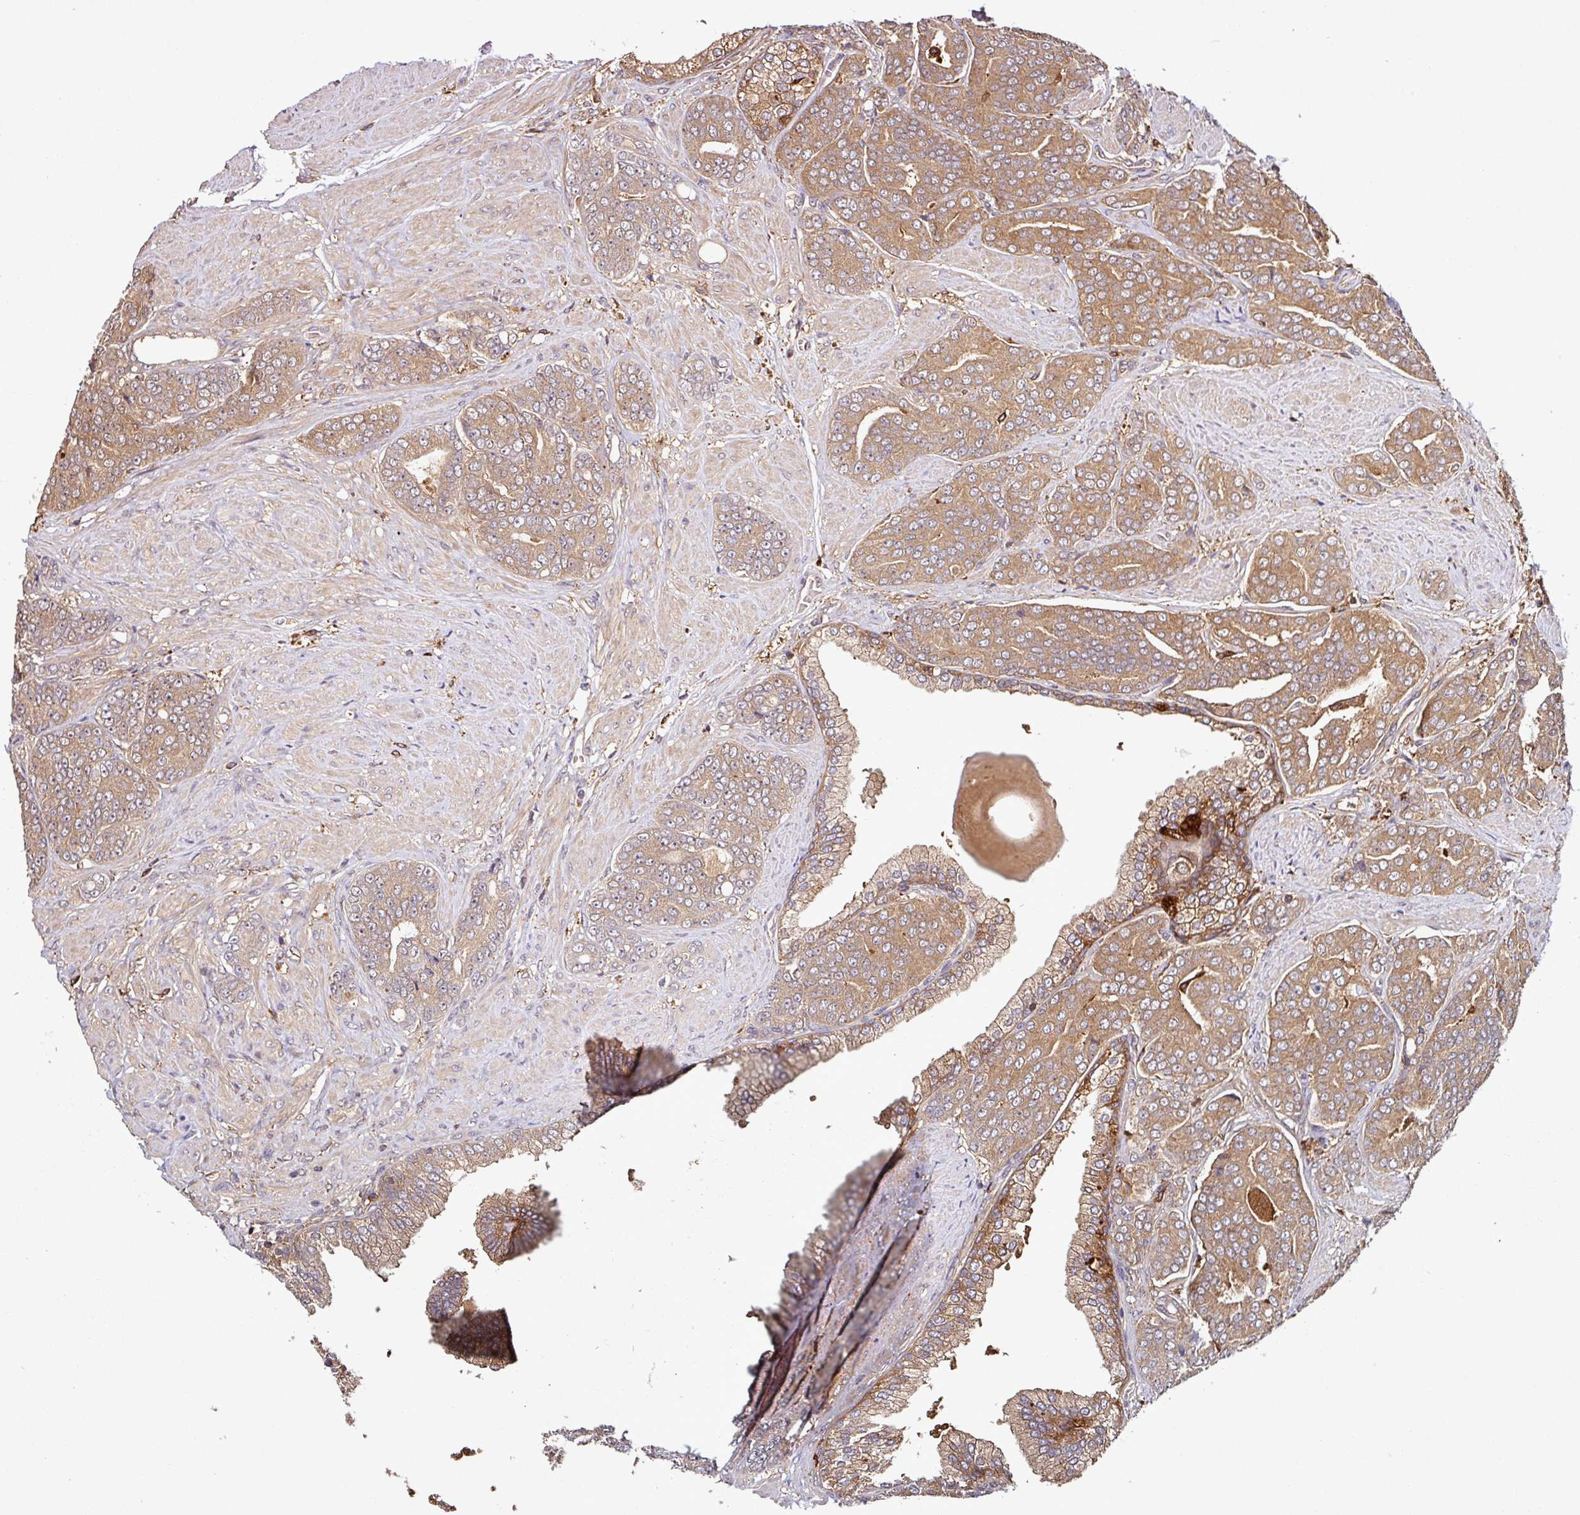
{"staining": {"intensity": "moderate", "quantity": ">75%", "location": "cytoplasmic/membranous"}, "tissue": "prostate cancer", "cell_type": "Tumor cells", "image_type": "cancer", "snomed": [{"axis": "morphology", "description": "Adenocarcinoma, High grade"}, {"axis": "topography", "description": "Prostate"}], "caption": "Protein staining of prostate adenocarcinoma (high-grade) tissue demonstrates moderate cytoplasmic/membranous positivity in about >75% of tumor cells.", "gene": "GNPDA1", "patient": {"sex": "male", "age": 67}}